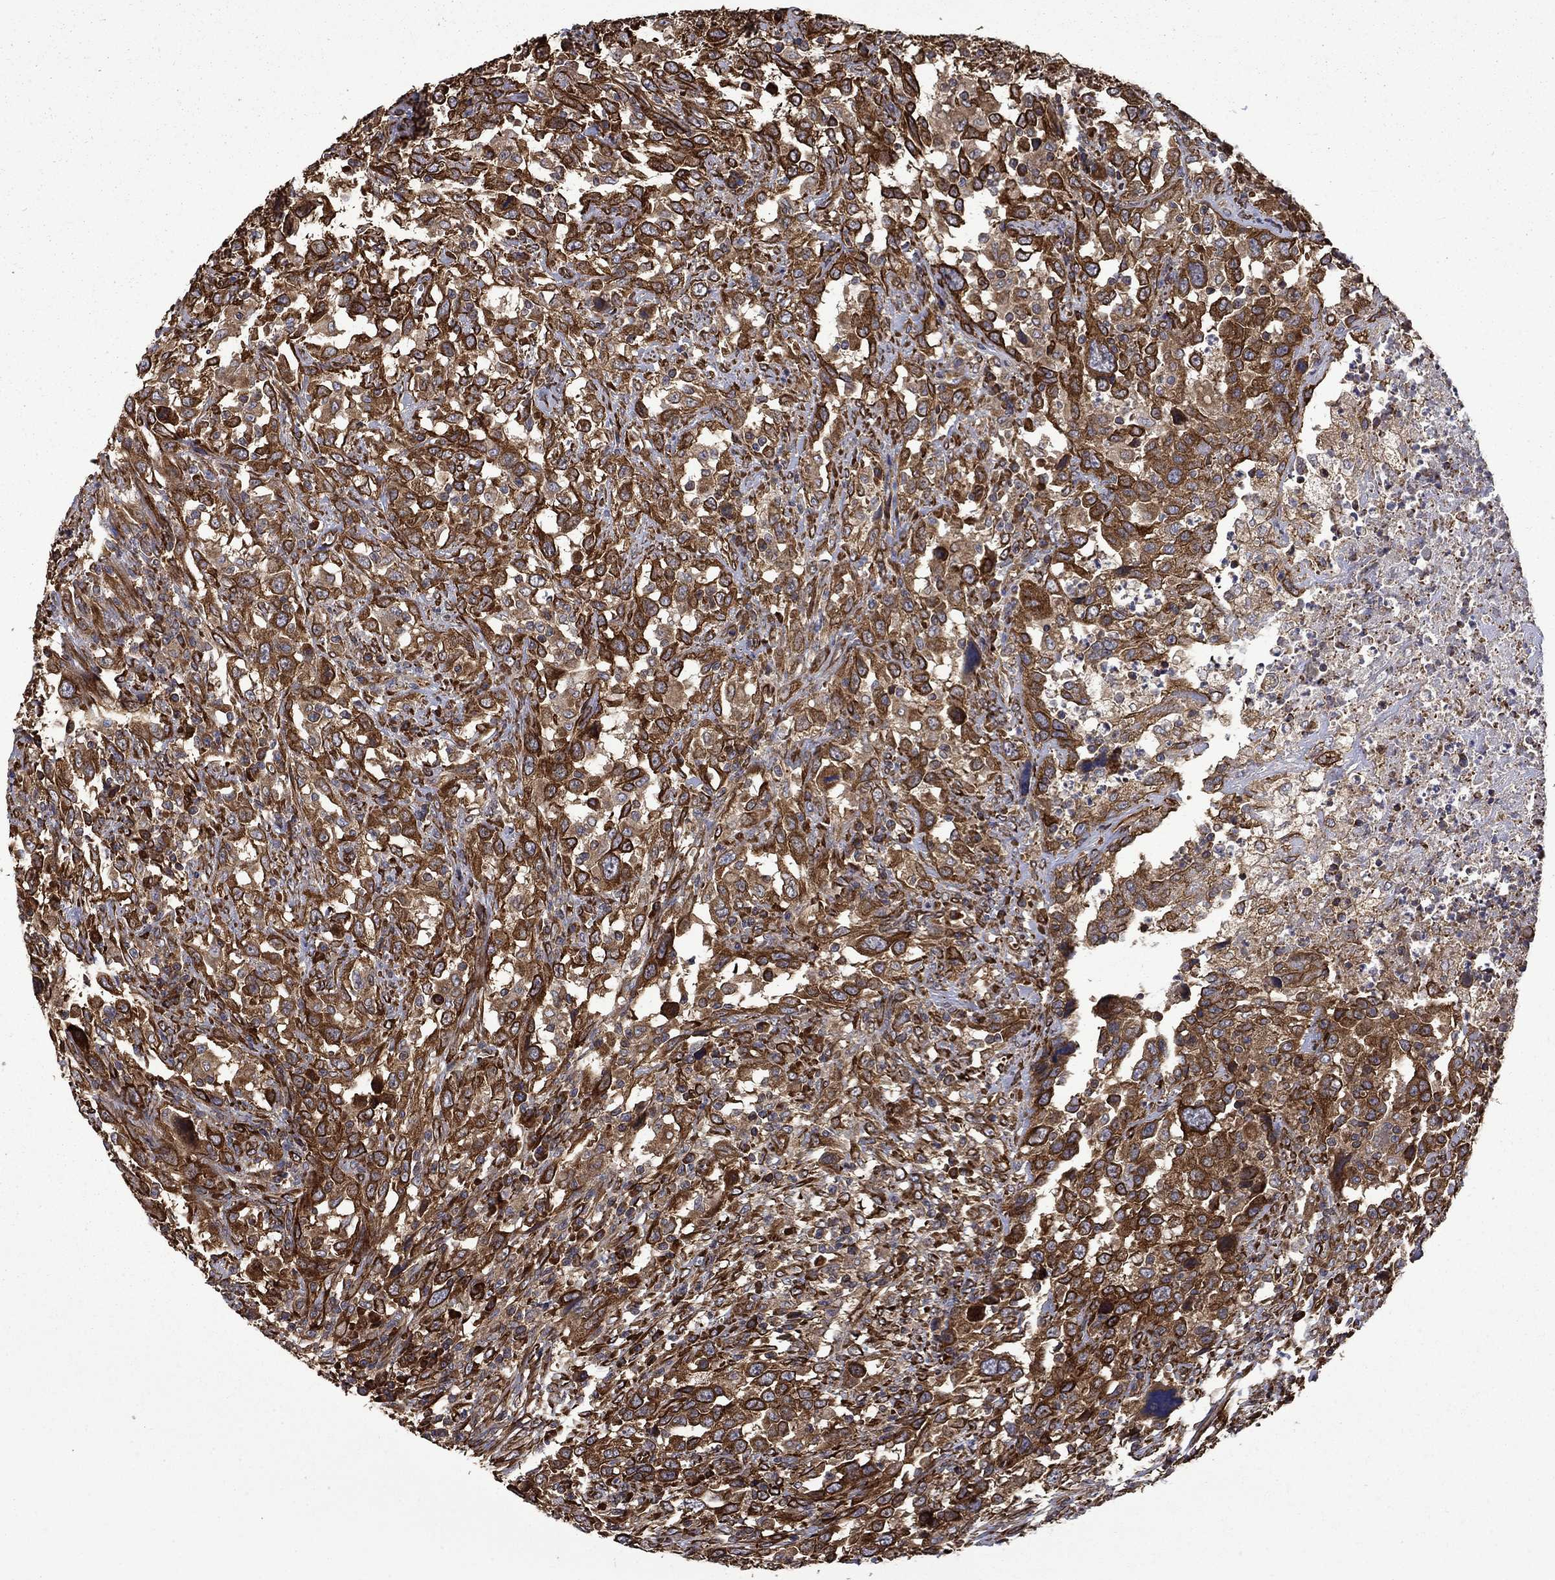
{"staining": {"intensity": "strong", "quantity": ">75%", "location": "cytoplasmic/membranous"}, "tissue": "urothelial cancer", "cell_type": "Tumor cells", "image_type": "cancer", "snomed": [{"axis": "morphology", "description": "Urothelial carcinoma, NOS"}, {"axis": "morphology", "description": "Urothelial carcinoma, High grade"}, {"axis": "topography", "description": "Urinary bladder"}], "caption": "Brown immunohistochemical staining in human transitional cell carcinoma displays strong cytoplasmic/membranous positivity in approximately >75% of tumor cells.", "gene": "CUTC", "patient": {"sex": "female", "age": 64}}